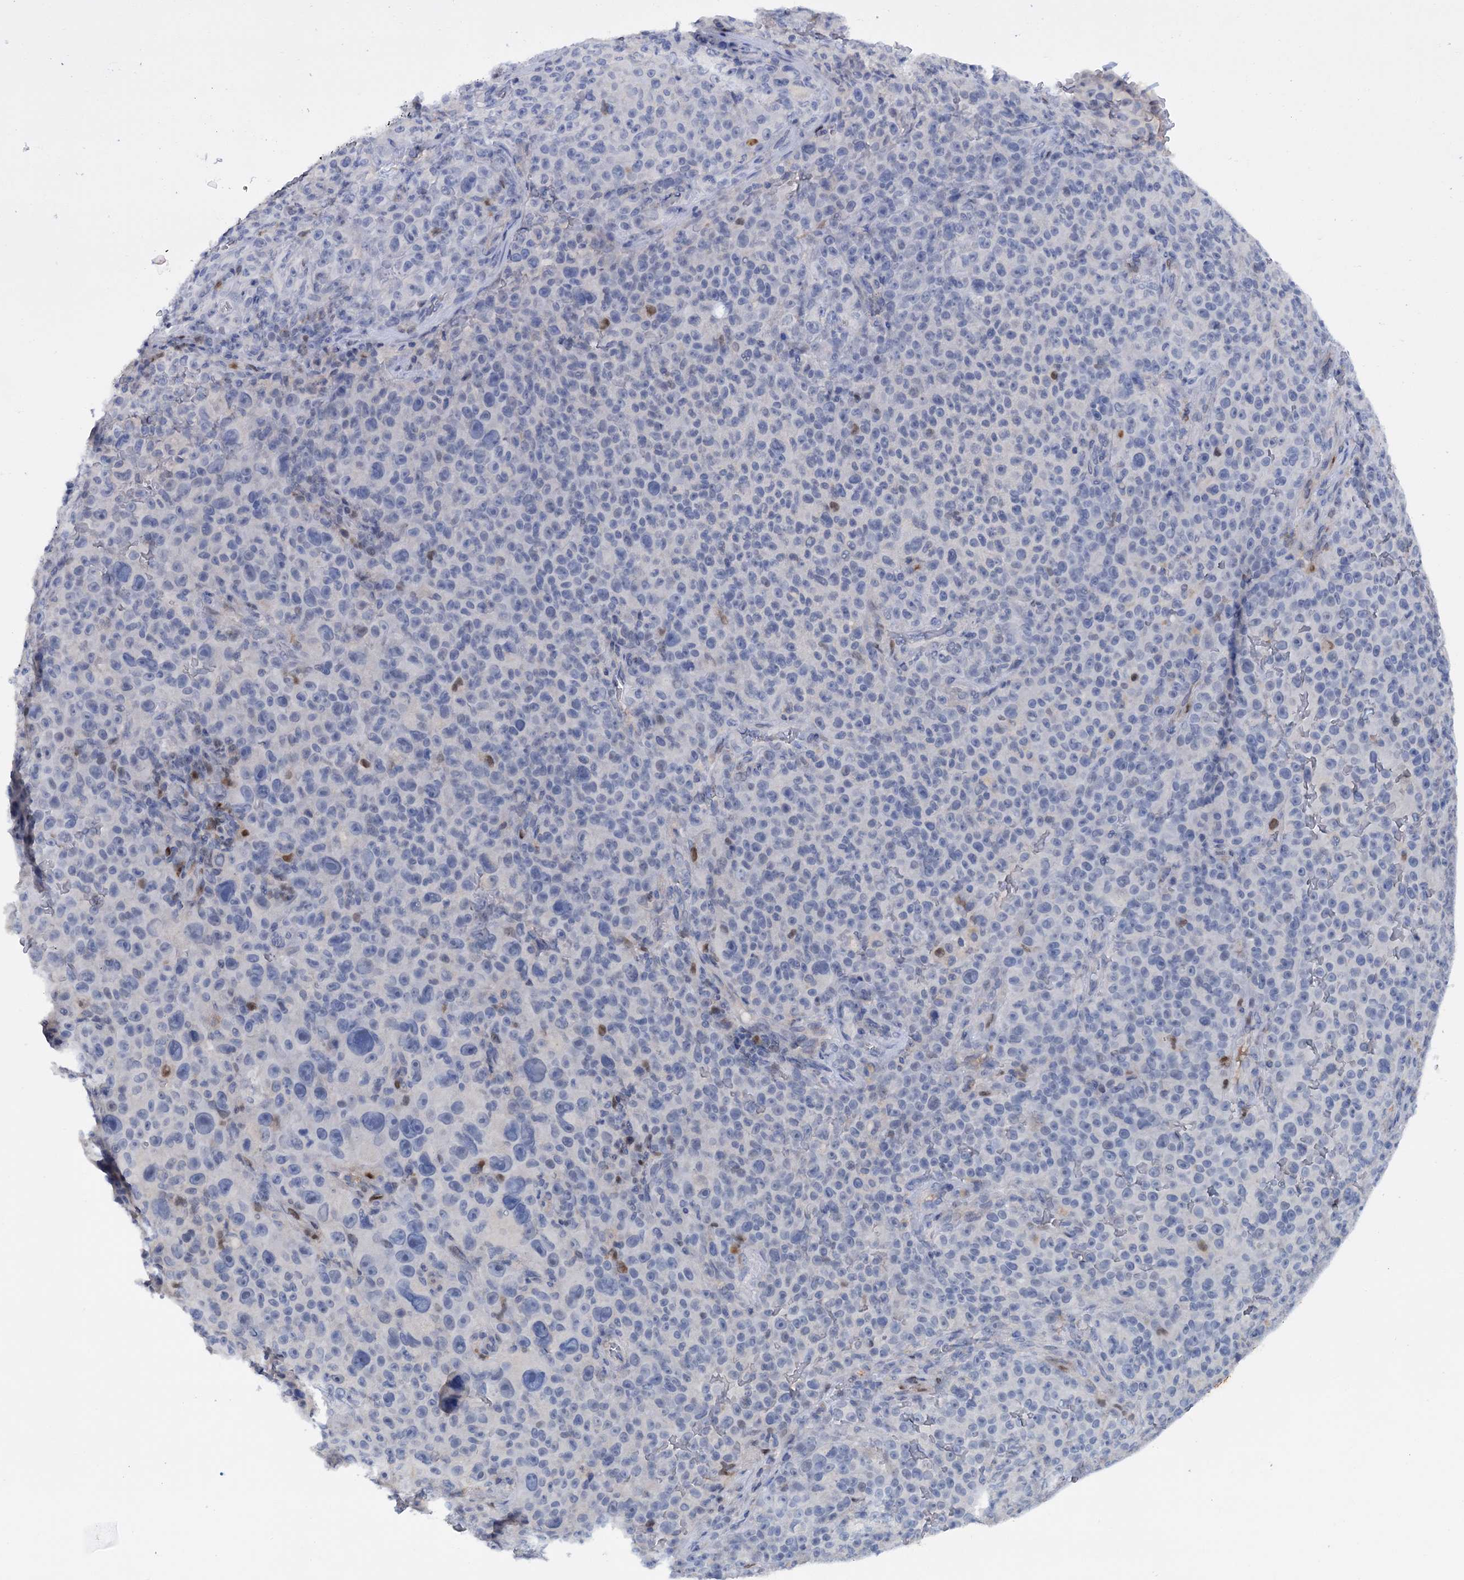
{"staining": {"intensity": "negative", "quantity": "none", "location": "none"}, "tissue": "melanoma", "cell_type": "Tumor cells", "image_type": "cancer", "snomed": [{"axis": "morphology", "description": "Malignant melanoma, NOS"}, {"axis": "topography", "description": "Skin"}], "caption": "Immunohistochemistry (IHC) of human malignant melanoma reveals no positivity in tumor cells.", "gene": "FAM111B", "patient": {"sex": "female", "age": 82}}